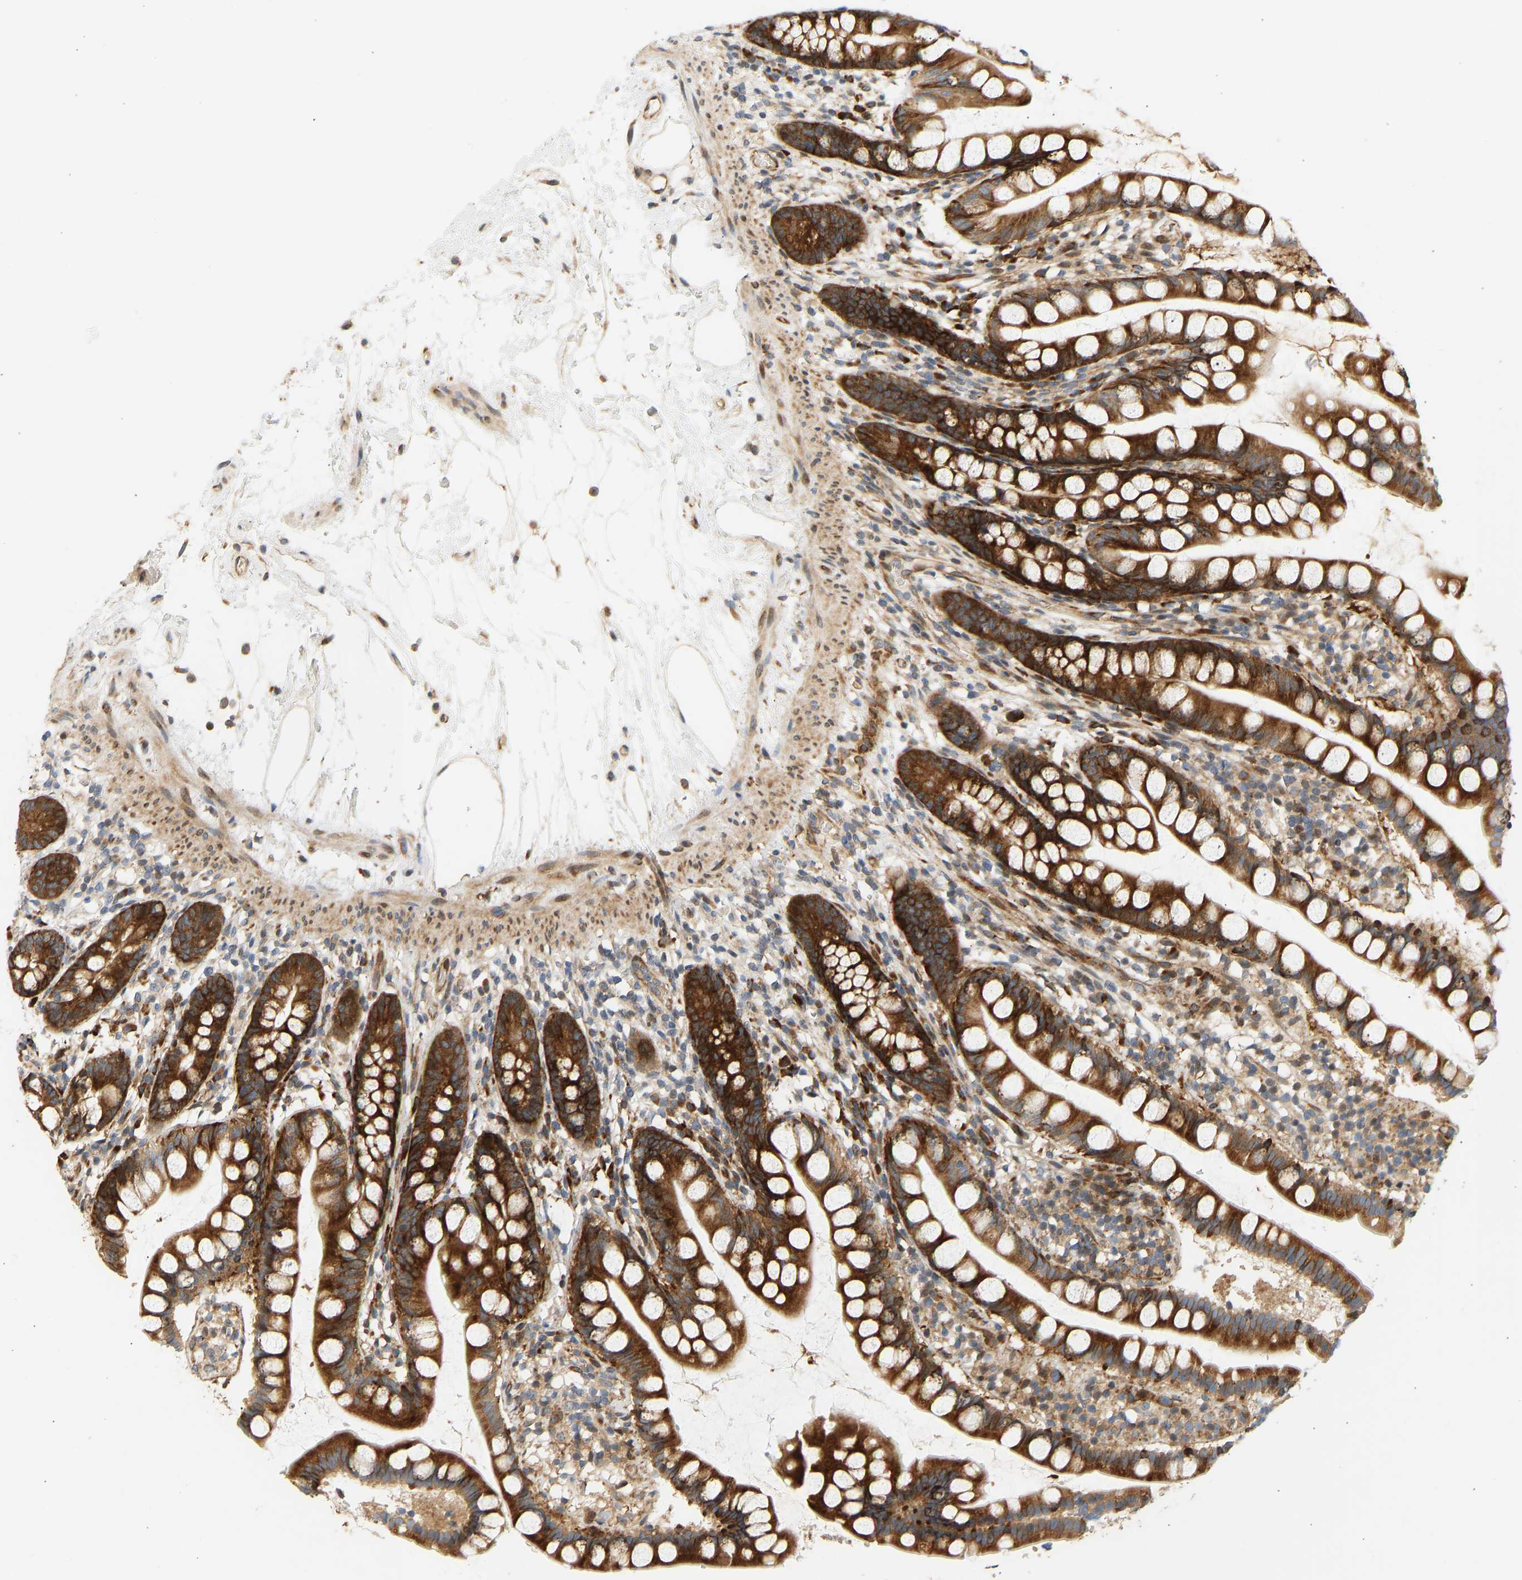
{"staining": {"intensity": "strong", "quantity": ">75%", "location": "cytoplasmic/membranous"}, "tissue": "small intestine", "cell_type": "Glandular cells", "image_type": "normal", "snomed": [{"axis": "morphology", "description": "Normal tissue, NOS"}, {"axis": "topography", "description": "Small intestine"}], "caption": "Small intestine stained with immunohistochemistry shows strong cytoplasmic/membranous staining in about >75% of glandular cells. Using DAB (3,3'-diaminobenzidine) (brown) and hematoxylin (blue) stains, captured at high magnification using brightfield microscopy.", "gene": "RPS14", "patient": {"sex": "female", "age": 84}}